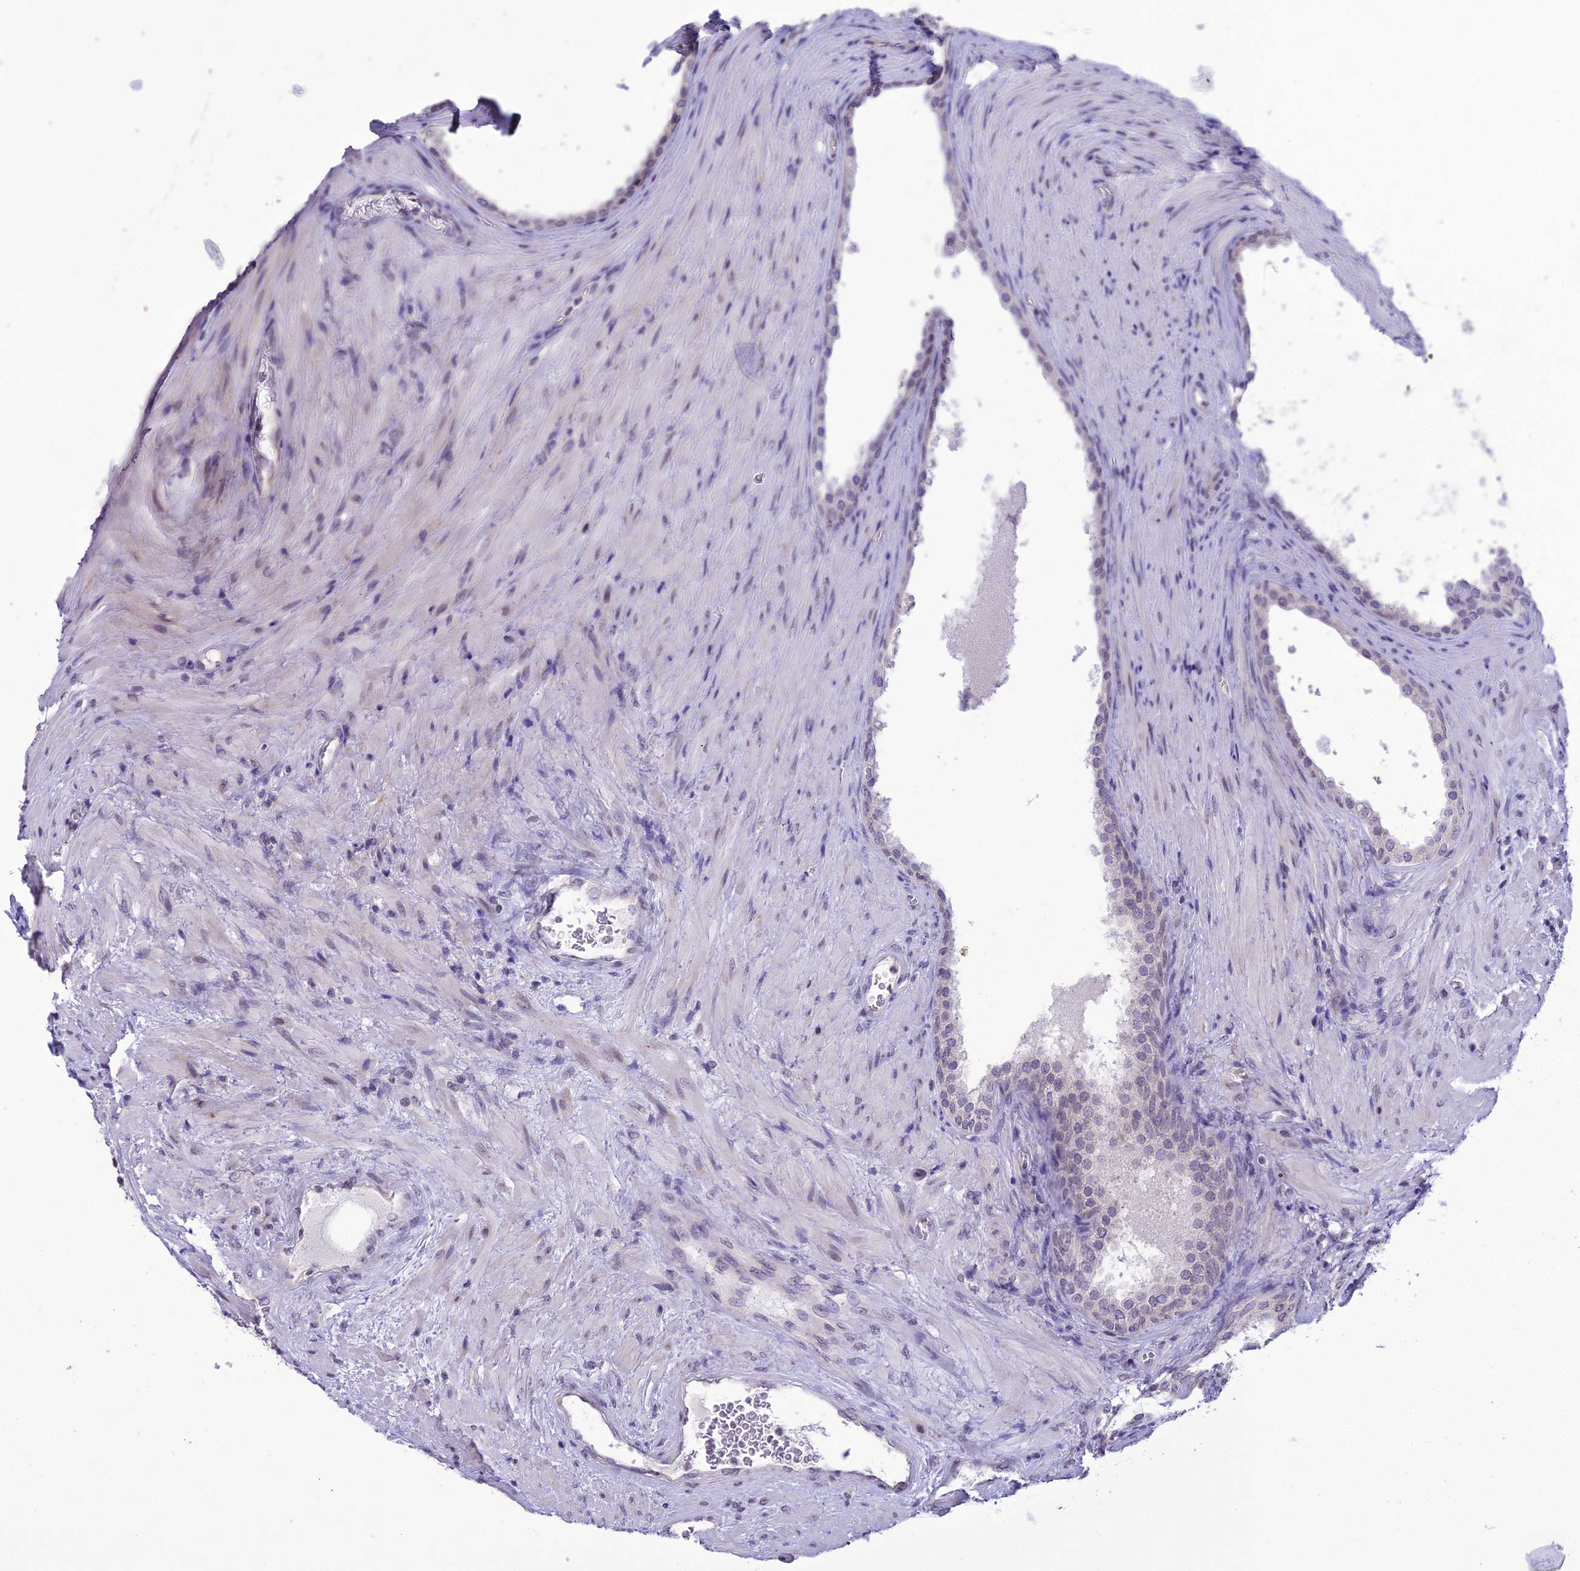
{"staining": {"intensity": "negative", "quantity": "none", "location": "none"}, "tissue": "prostate", "cell_type": "Glandular cells", "image_type": "normal", "snomed": [{"axis": "morphology", "description": "Normal tissue, NOS"}, {"axis": "topography", "description": "Prostate"}], "caption": "The image shows no significant expression in glandular cells of prostate. The staining was performed using DAB (3,3'-diaminobenzidine) to visualize the protein expression in brown, while the nuclei were stained in blue with hematoxylin (Magnification: 20x).", "gene": "RPS26", "patient": {"sex": "male", "age": 76}}